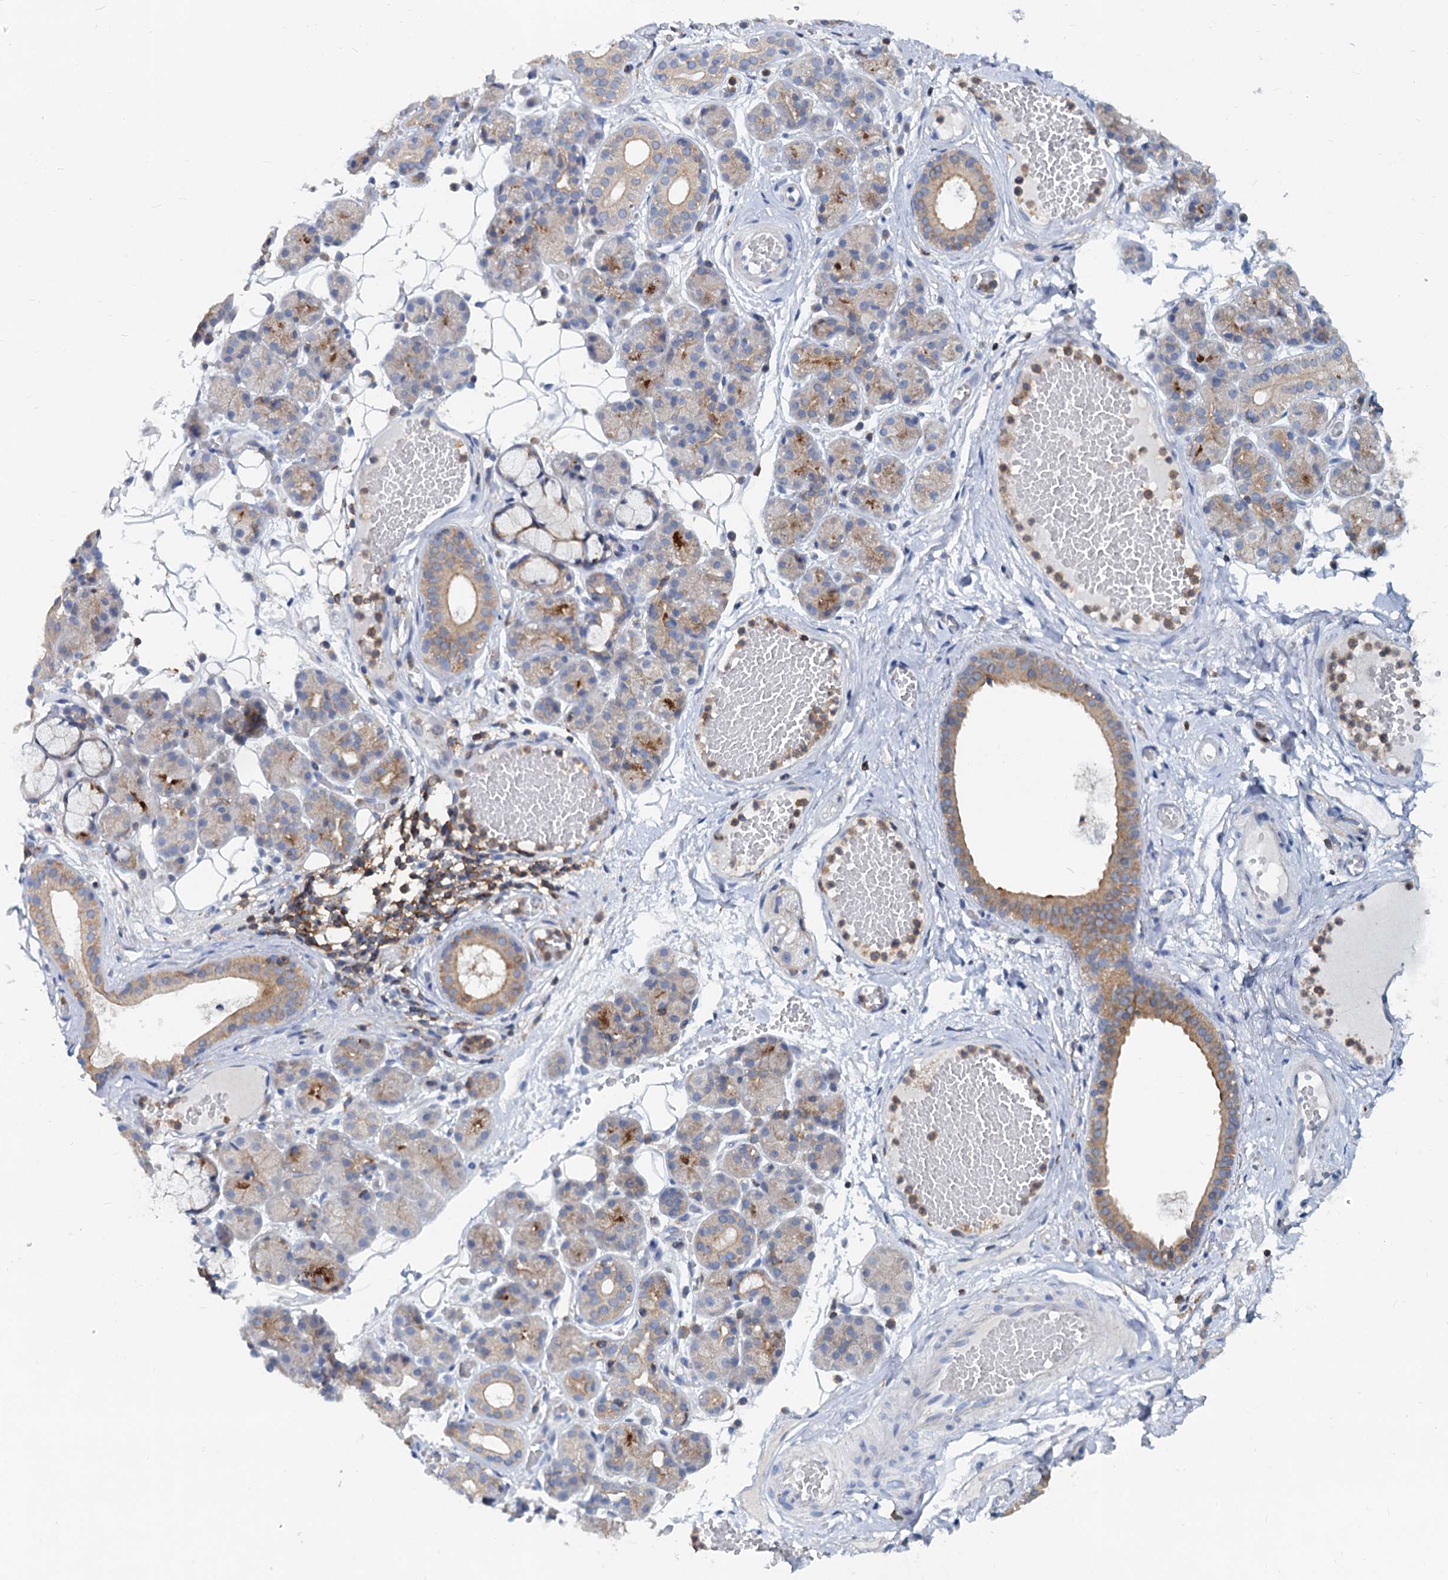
{"staining": {"intensity": "moderate", "quantity": "25%-75%", "location": "cytoplasmic/membranous"}, "tissue": "salivary gland", "cell_type": "Glandular cells", "image_type": "normal", "snomed": [{"axis": "morphology", "description": "Normal tissue, NOS"}, {"axis": "topography", "description": "Salivary gland"}], "caption": "An IHC micrograph of normal tissue is shown. Protein staining in brown shows moderate cytoplasmic/membranous positivity in salivary gland within glandular cells. The staining was performed using DAB (3,3'-diaminobenzidine) to visualize the protein expression in brown, while the nuclei were stained in blue with hematoxylin (Magnification: 20x).", "gene": "LRCH4", "patient": {"sex": "male", "age": 63}}